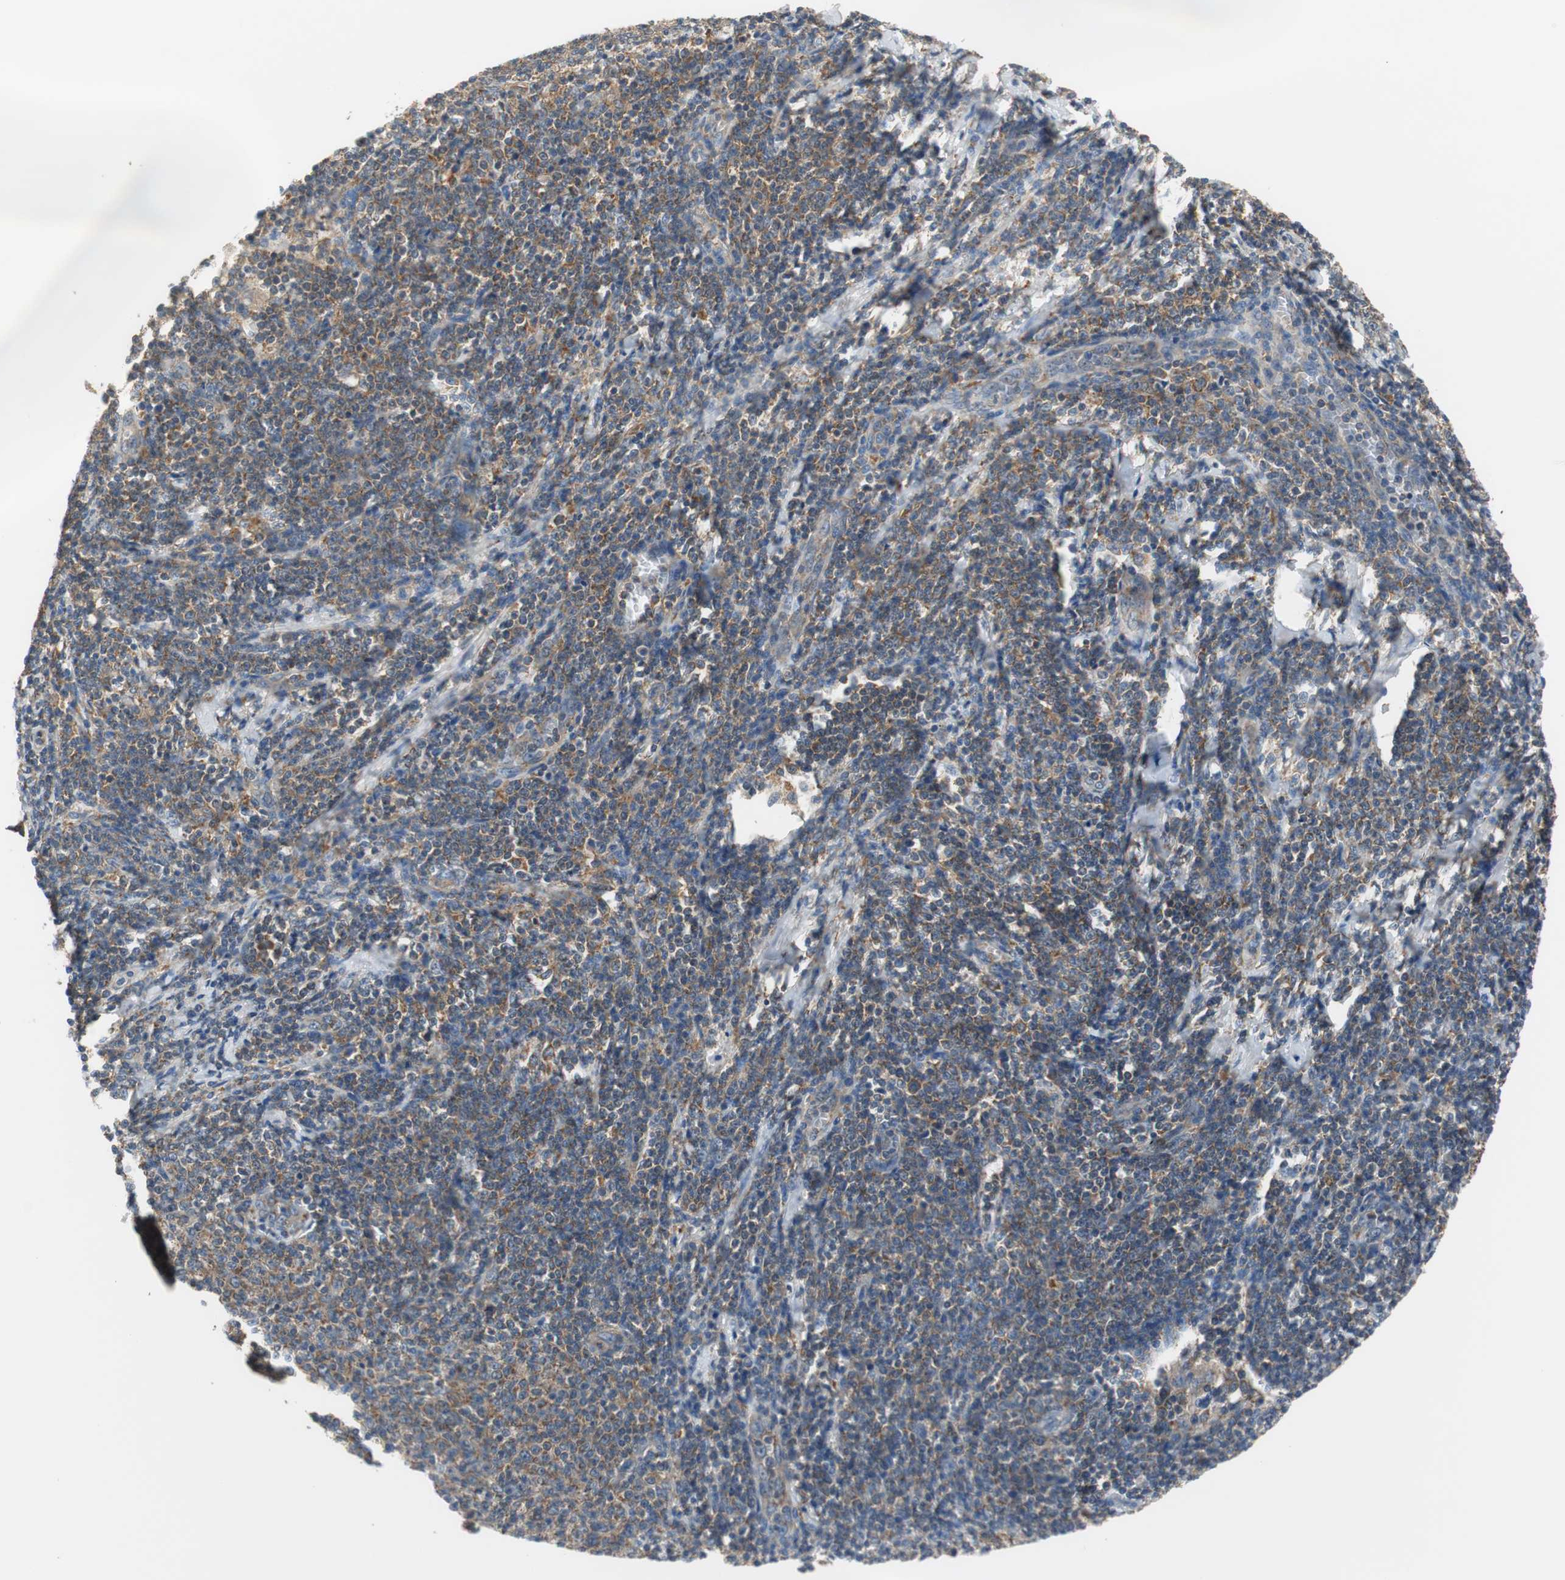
{"staining": {"intensity": "moderate", "quantity": ">75%", "location": "cytoplasmic/membranous"}, "tissue": "lymphoma", "cell_type": "Tumor cells", "image_type": "cancer", "snomed": [{"axis": "morphology", "description": "Malignant lymphoma, non-Hodgkin's type, Low grade"}, {"axis": "topography", "description": "Lymph node"}], "caption": "Low-grade malignant lymphoma, non-Hodgkin's type stained with immunohistochemistry exhibits moderate cytoplasmic/membranous positivity in approximately >75% of tumor cells. (DAB (3,3'-diaminobenzidine) = brown stain, brightfield microscopy at high magnification).", "gene": "CNOT3", "patient": {"sex": "male", "age": 66}}